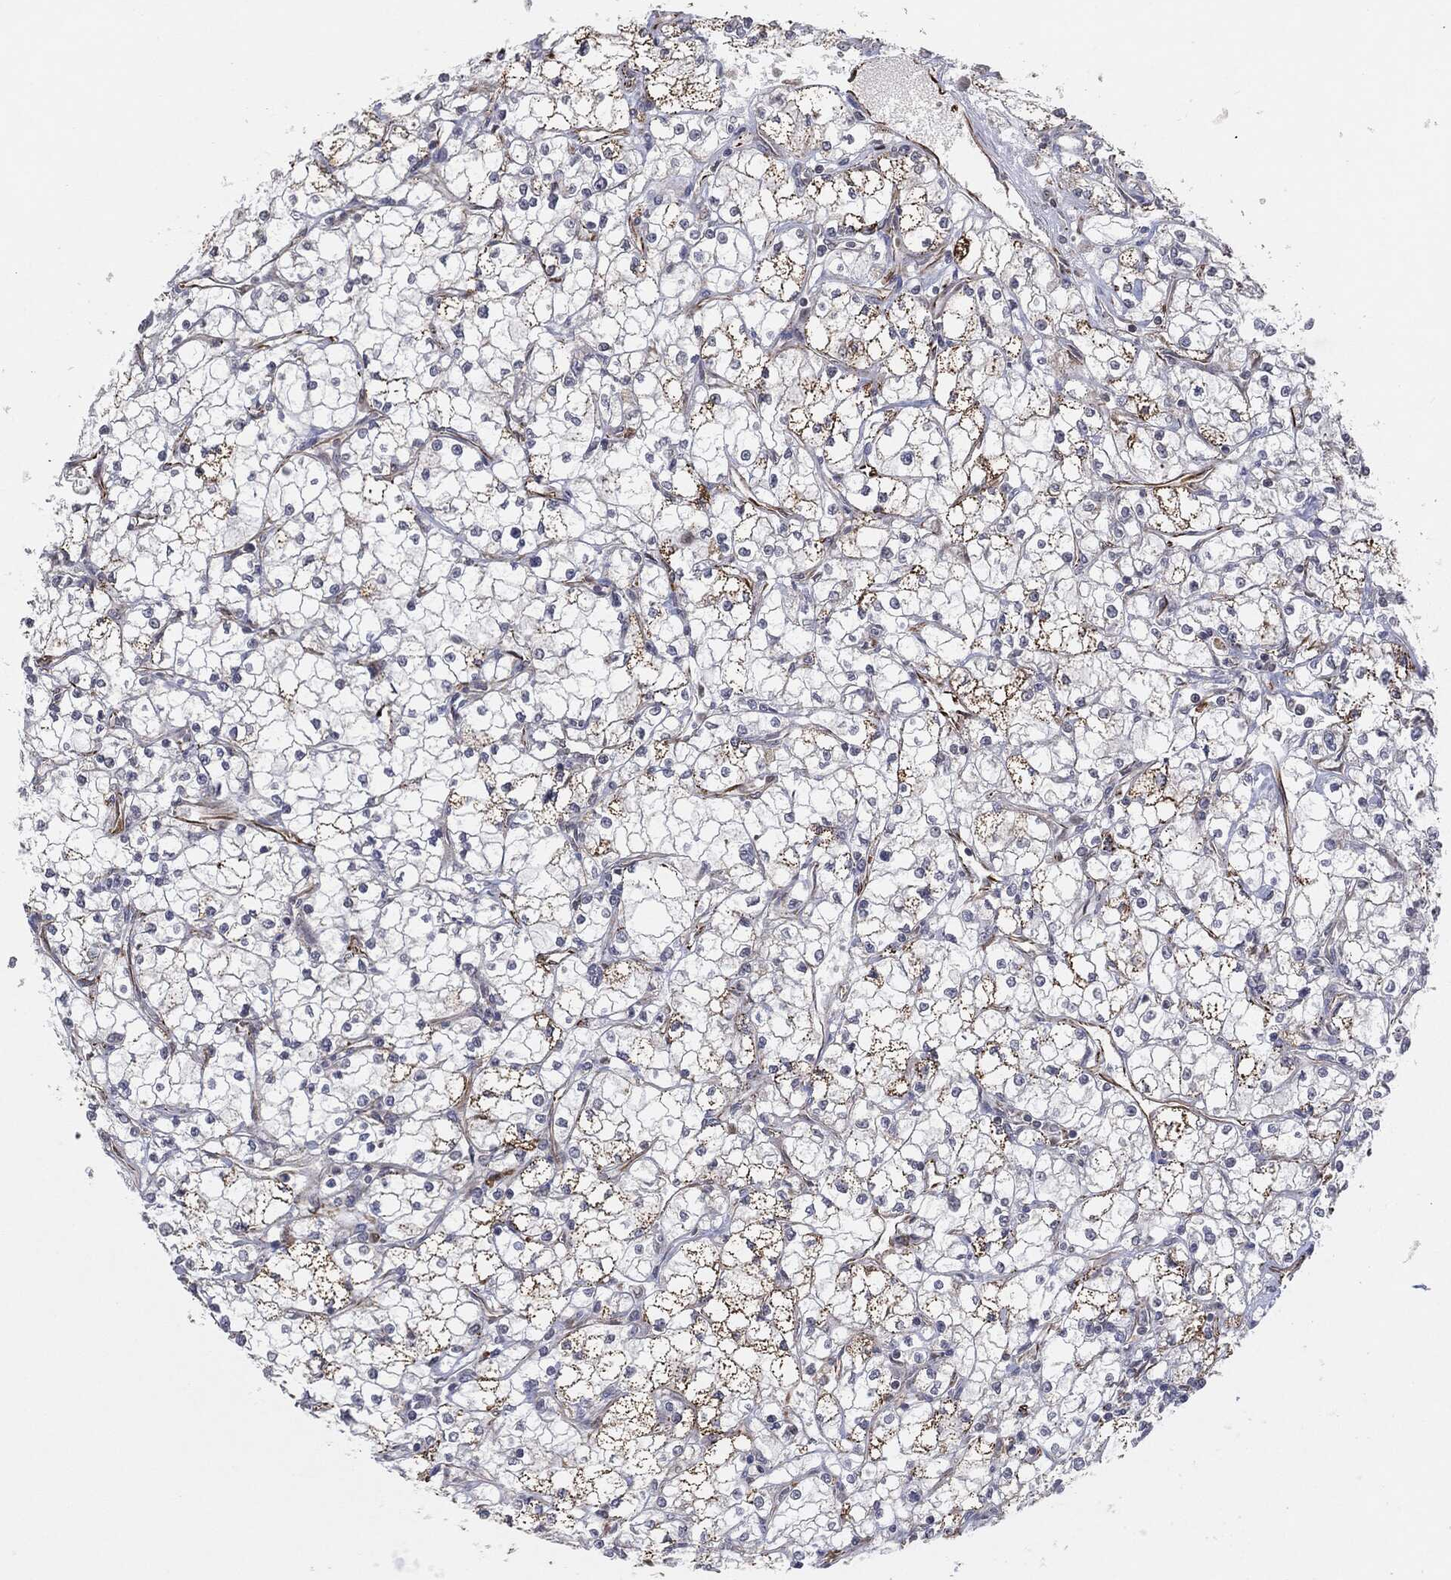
{"staining": {"intensity": "negative", "quantity": "none", "location": "none"}, "tissue": "renal cancer", "cell_type": "Tumor cells", "image_type": "cancer", "snomed": [{"axis": "morphology", "description": "Adenocarcinoma, NOS"}, {"axis": "topography", "description": "Kidney"}], "caption": "Tumor cells are negative for brown protein staining in renal adenocarcinoma.", "gene": "TP53RK", "patient": {"sex": "male", "age": 67}}